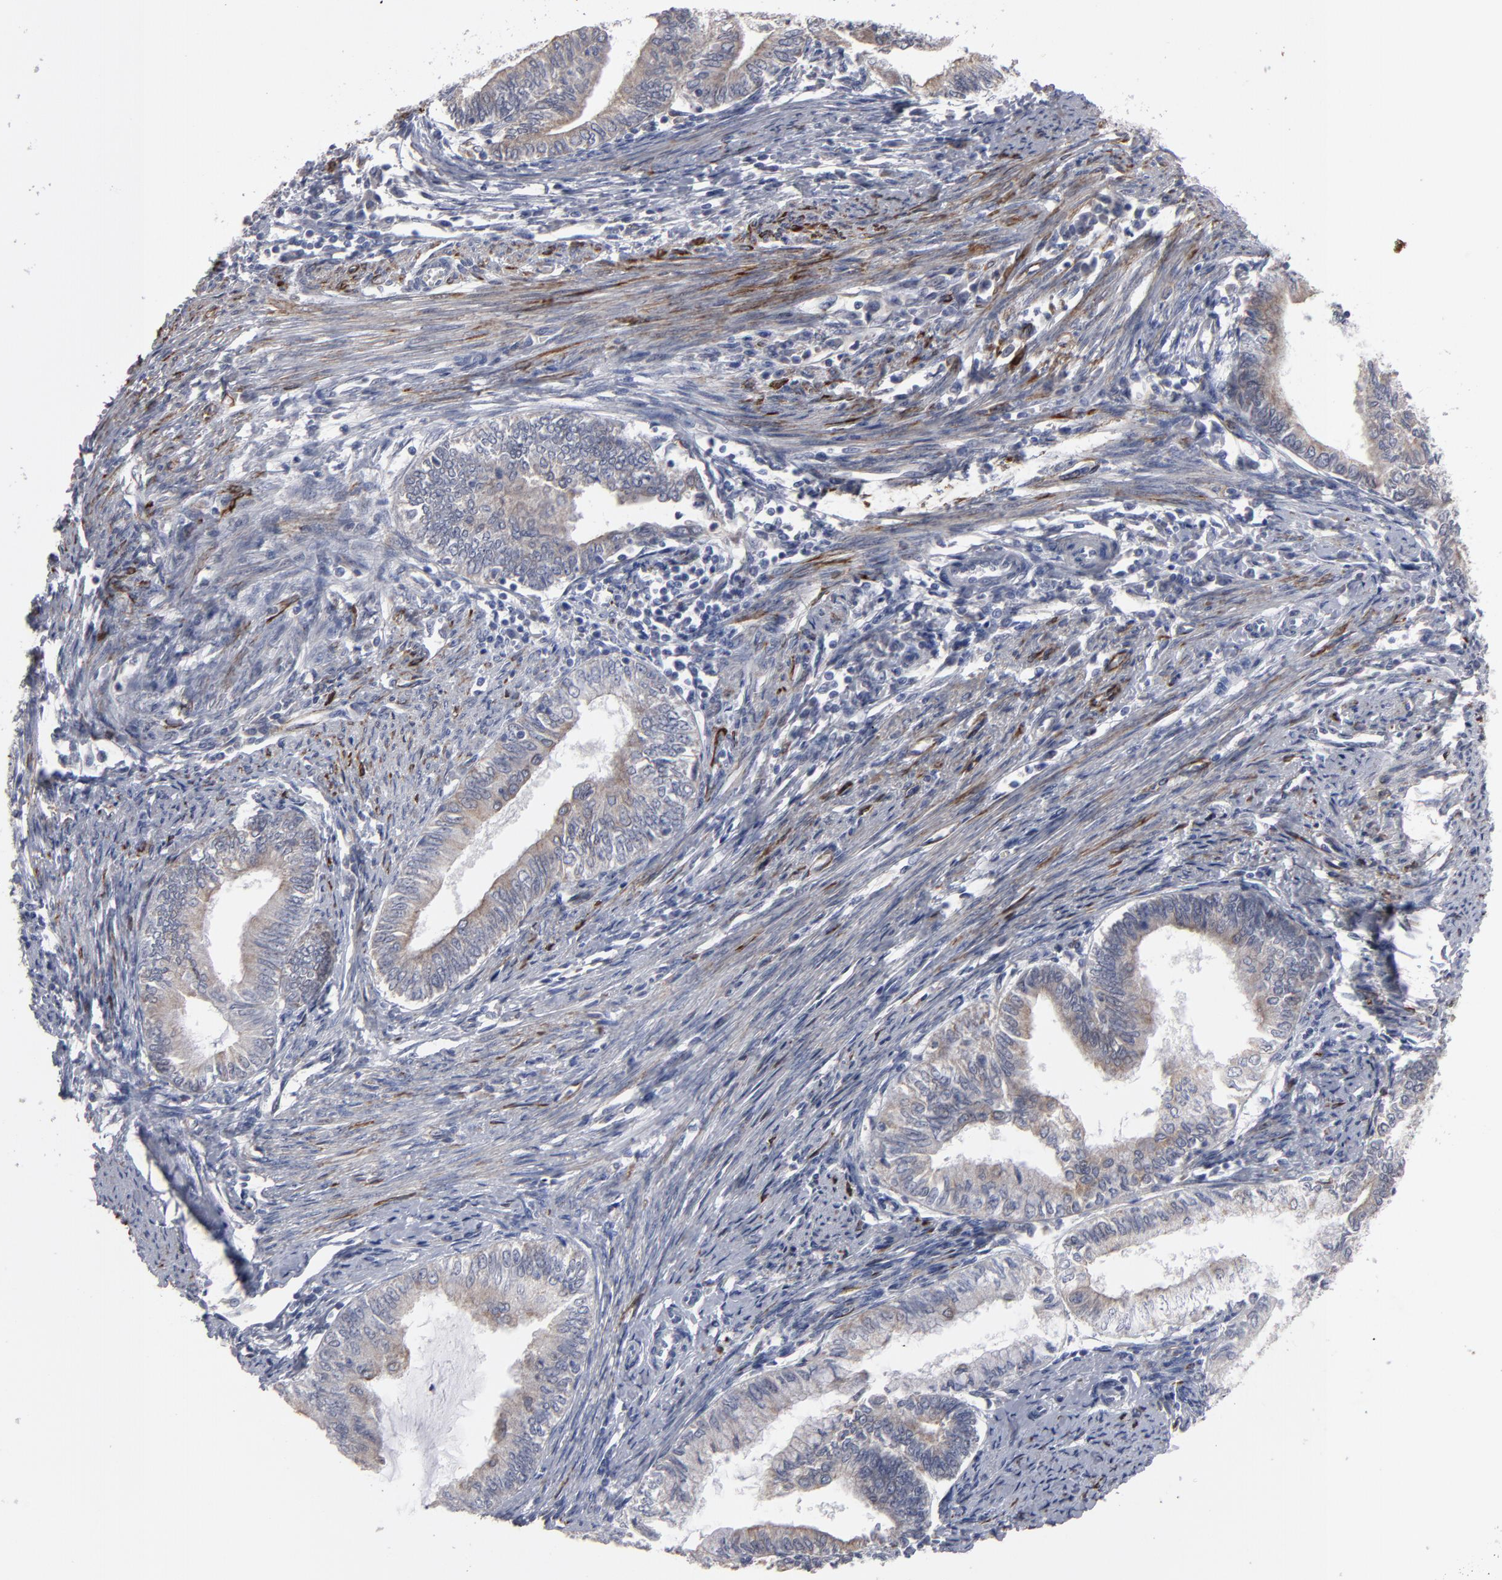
{"staining": {"intensity": "weak", "quantity": "25%-75%", "location": "cytoplasmic/membranous"}, "tissue": "endometrial cancer", "cell_type": "Tumor cells", "image_type": "cancer", "snomed": [{"axis": "morphology", "description": "Adenocarcinoma, NOS"}, {"axis": "topography", "description": "Endometrium"}], "caption": "Immunohistochemistry (IHC) of human endometrial adenocarcinoma demonstrates low levels of weak cytoplasmic/membranous expression in approximately 25%-75% of tumor cells.", "gene": "ZNF175", "patient": {"sex": "female", "age": 66}}